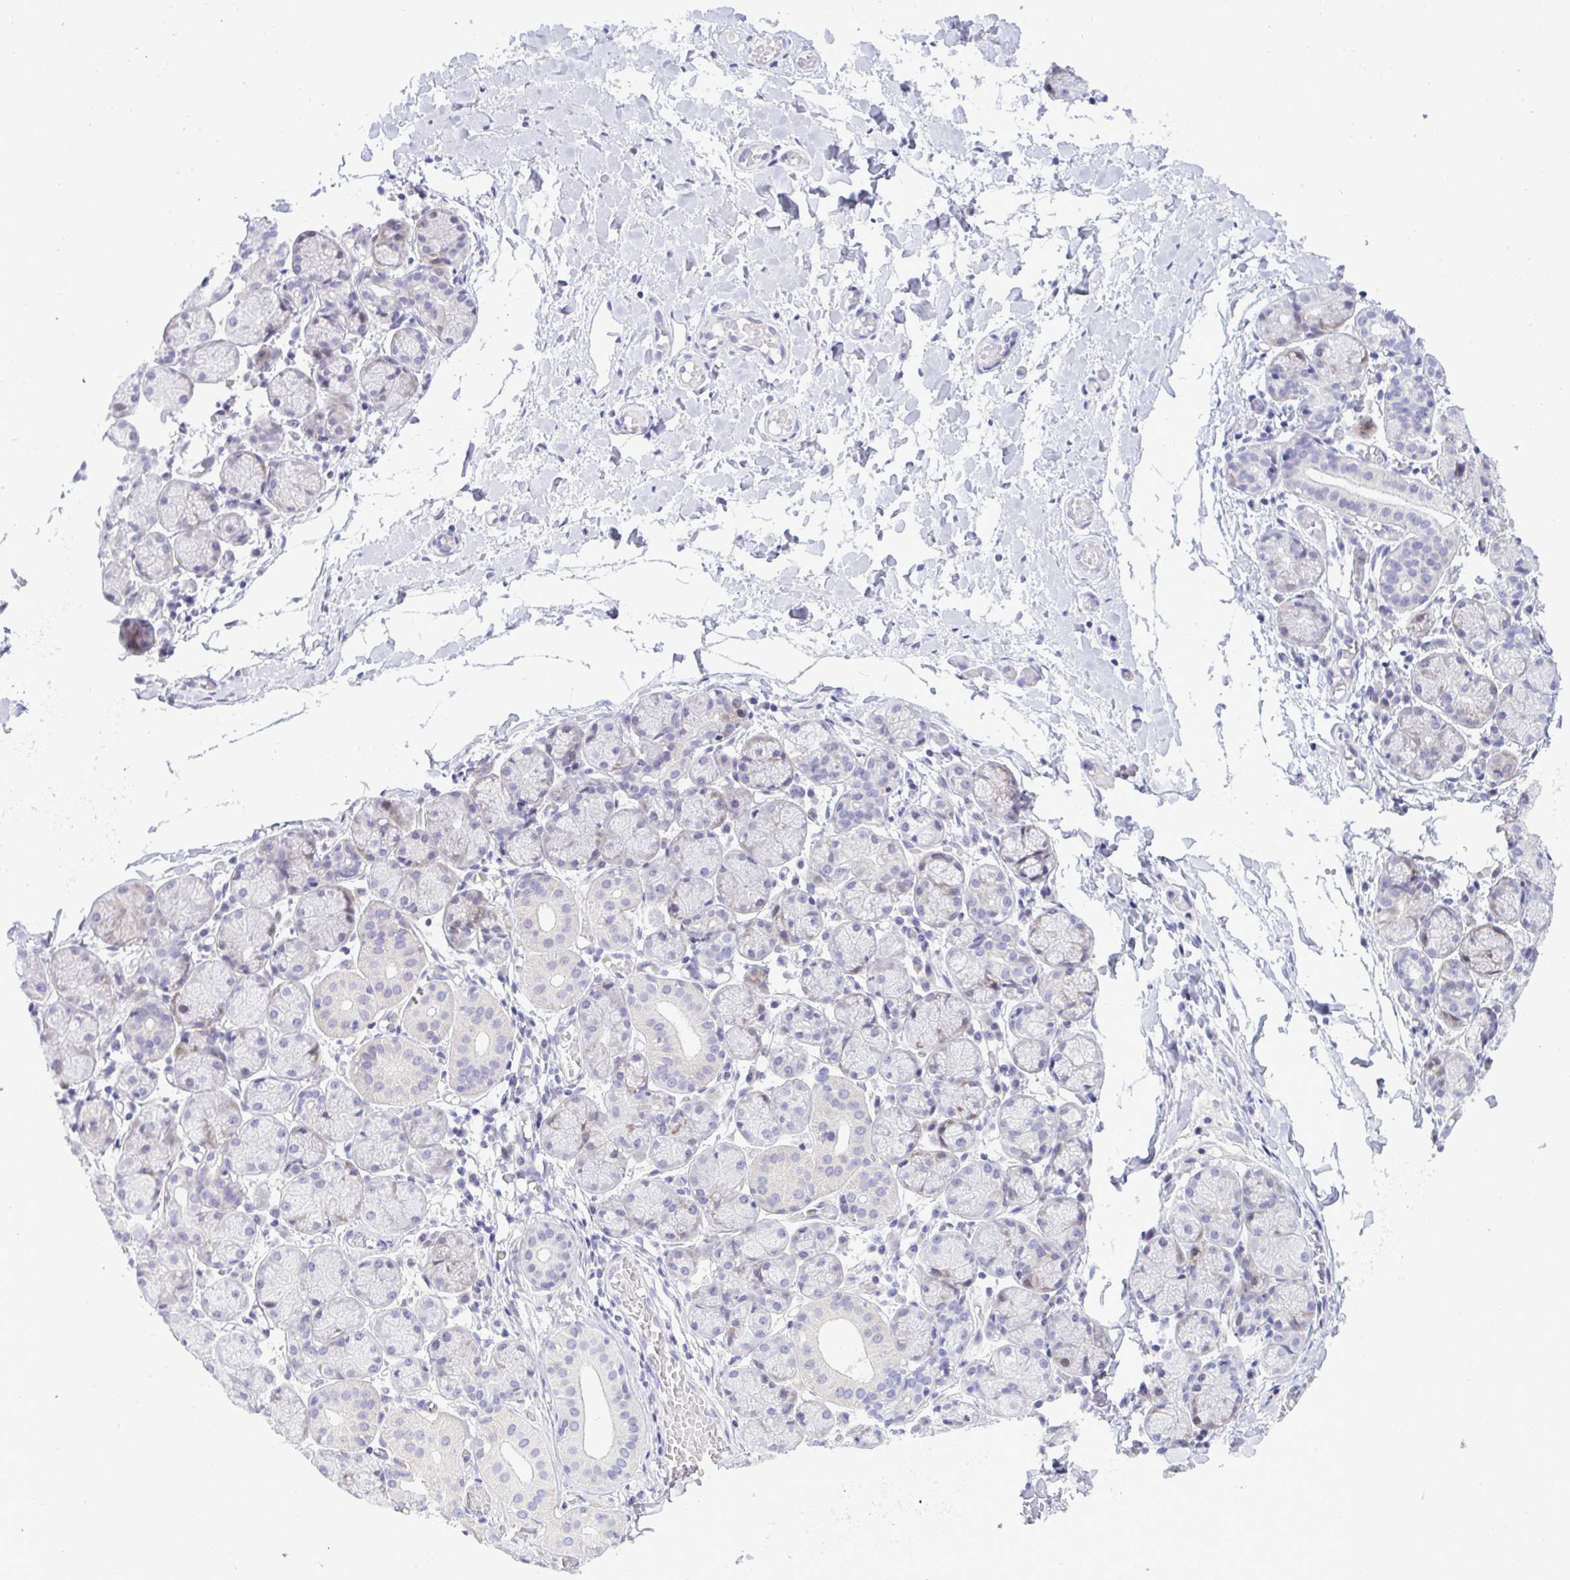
{"staining": {"intensity": "moderate", "quantity": "<25%", "location": "cytoplasmic/membranous"}, "tissue": "salivary gland", "cell_type": "Glandular cells", "image_type": "normal", "snomed": [{"axis": "morphology", "description": "Normal tissue, NOS"}, {"axis": "topography", "description": "Salivary gland"}], "caption": "IHC (DAB (3,3'-diaminobenzidine)) staining of benign salivary gland reveals moderate cytoplasmic/membranous protein positivity in about <25% of glandular cells. The protein of interest is stained brown, and the nuclei are stained in blue (DAB IHC with brightfield microscopy, high magnification).", "gene": "EPOP", "patient": {"sex": "female", "age": 24}}